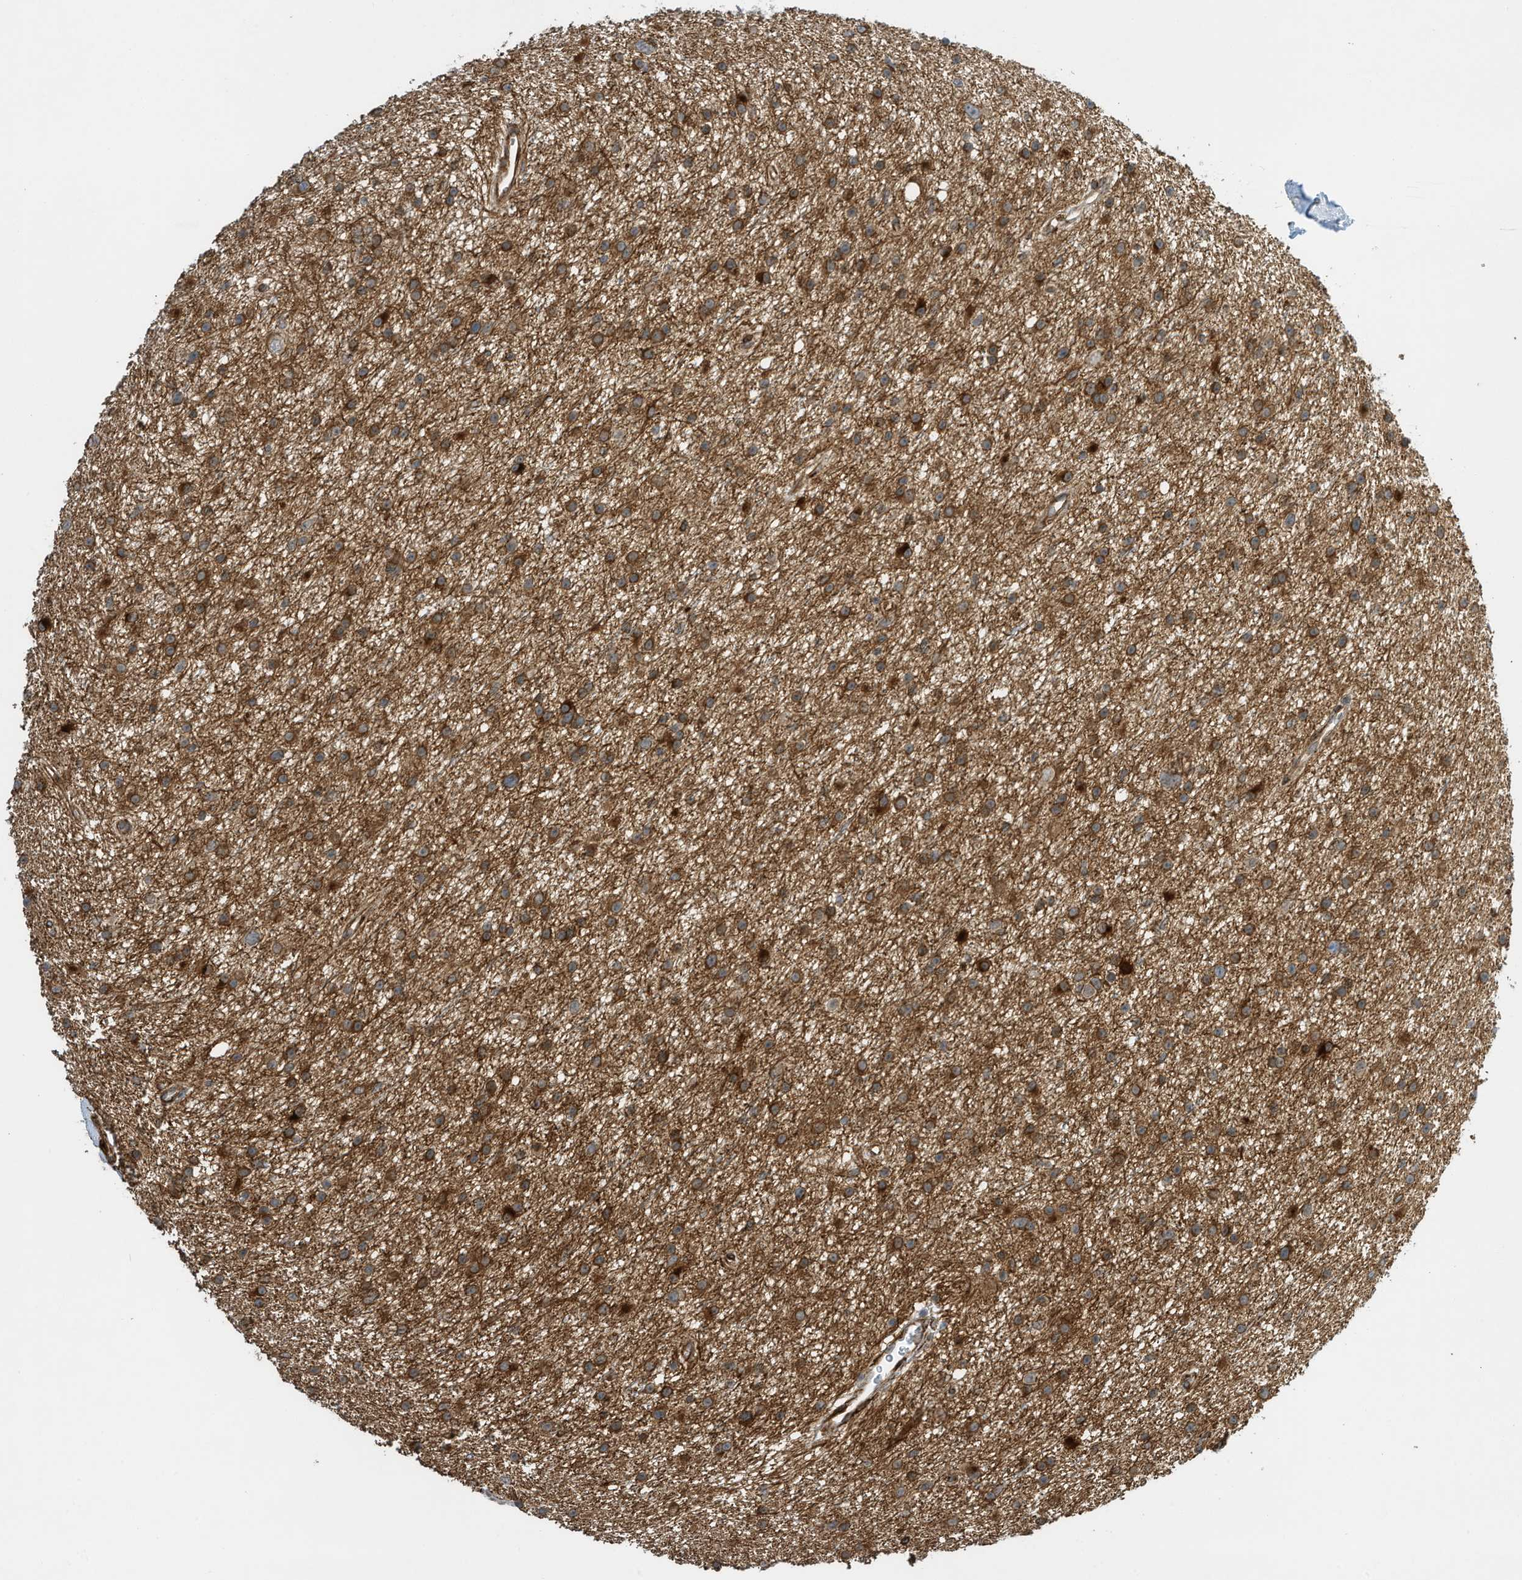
{"staining": {"intensity": "moderate", "quantity": ">75%", "location": "cytoplasmic/membranous"}, "tissue": "glioma", "cell_type": "Tumor cells", "image_type": "cancer", "snomed": [{"axis": "morphology", "description": "Glioma, malignant, Low grade"}, {"axis": "topography", "description": "Cerebral cortex"}], "caption": "Moderate cytoplasmic/membranous staining is identified in about >75% of tumor cells in malignant low-grade glioma.", "gene": "ZBTB45", "patient": {"sex": "female", "age": 39}}